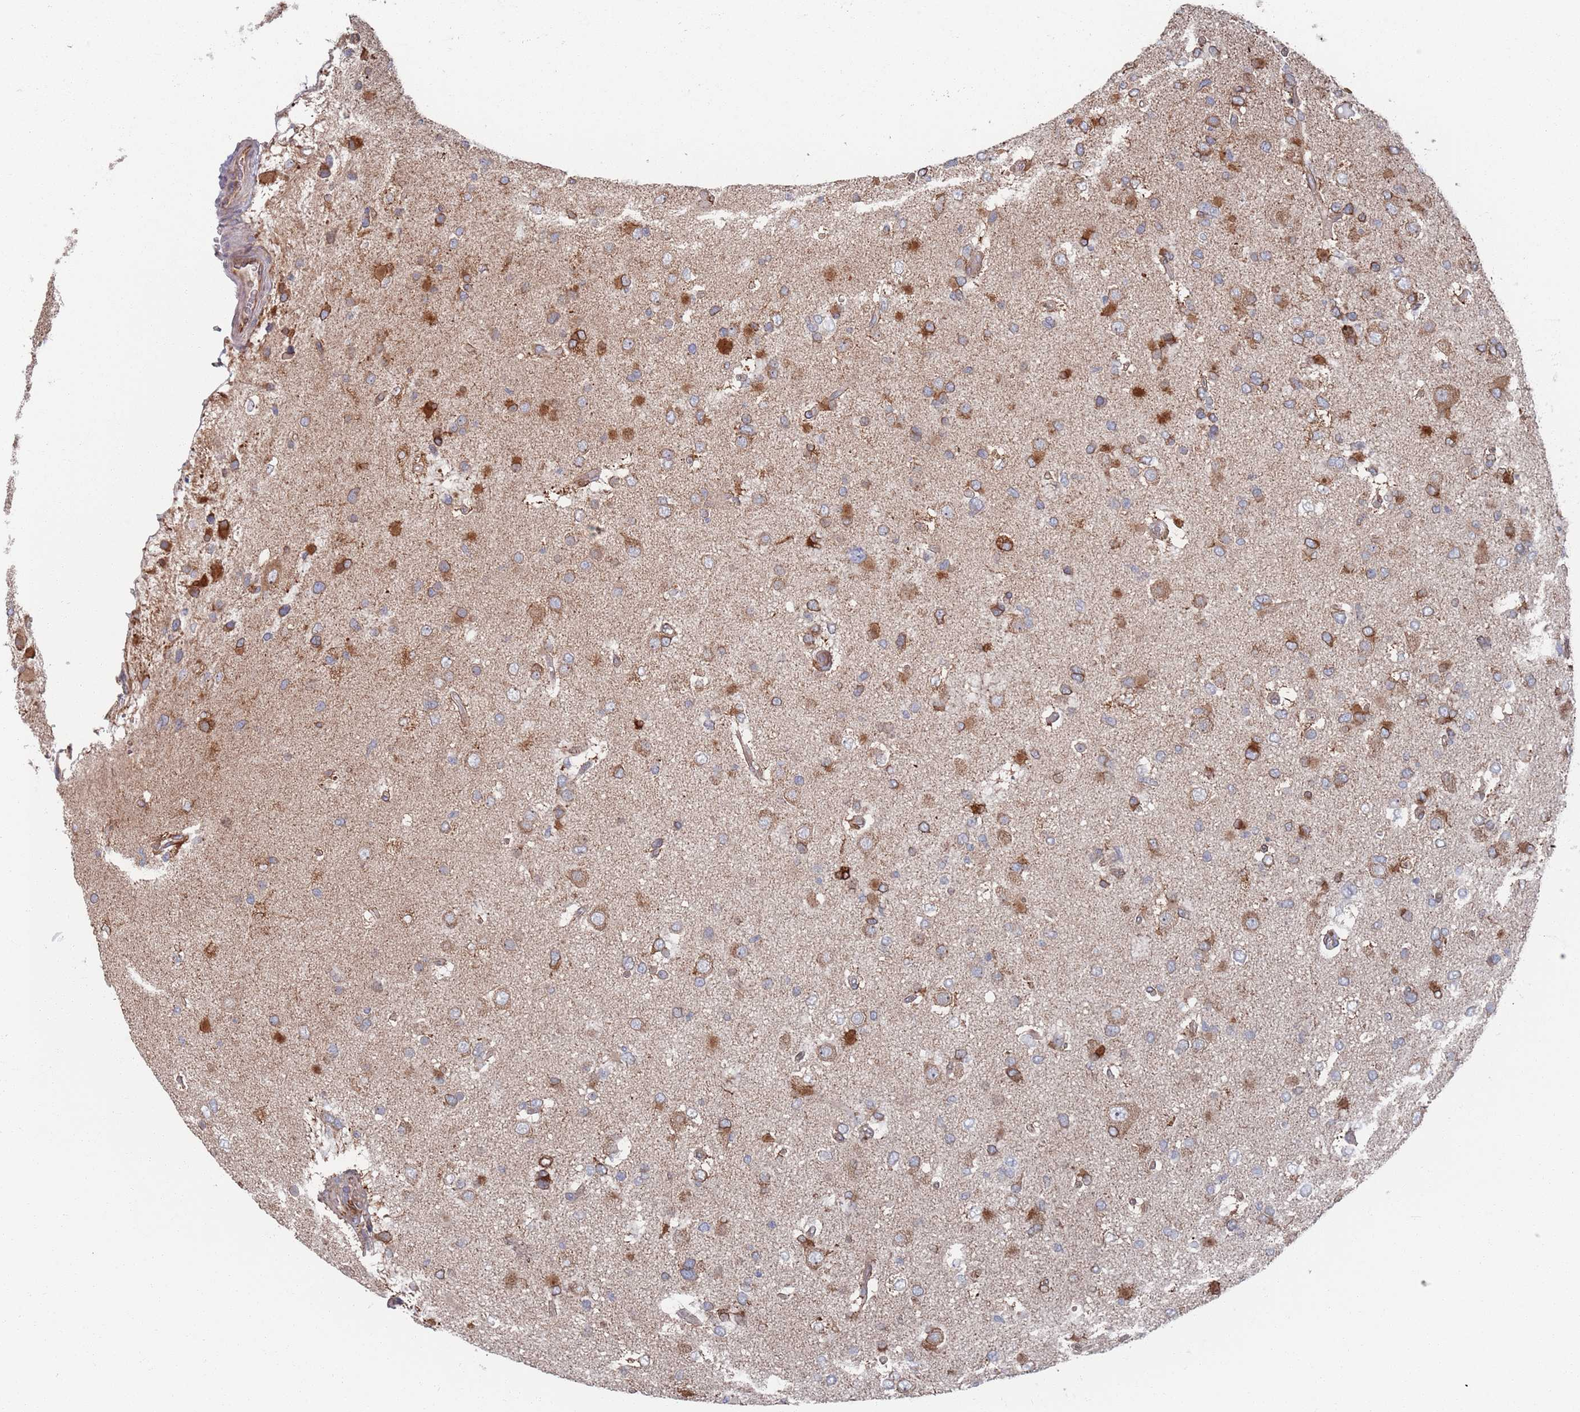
{"staining": {"intensity": "strong", "quantity": "<25%", "location": "cytoplasmic/membranous"}, "tissue": "glioma", "cell_type": "Tumor cells", "image_type": "cancer", "snomed": [{"axis": "morphology", "description": "Glioma, malignant, High grade"}, {"axis": "topography", "description": "Brain"}], "caption": "High-grade glioma (malignant) stained for a protein (brown) exhibits strong cytoplasmic/membranous positive positivity in approximately <25% of tumor cells.", "gene": "CCDC106", "patient": {"sex": "male", "age": 53}}